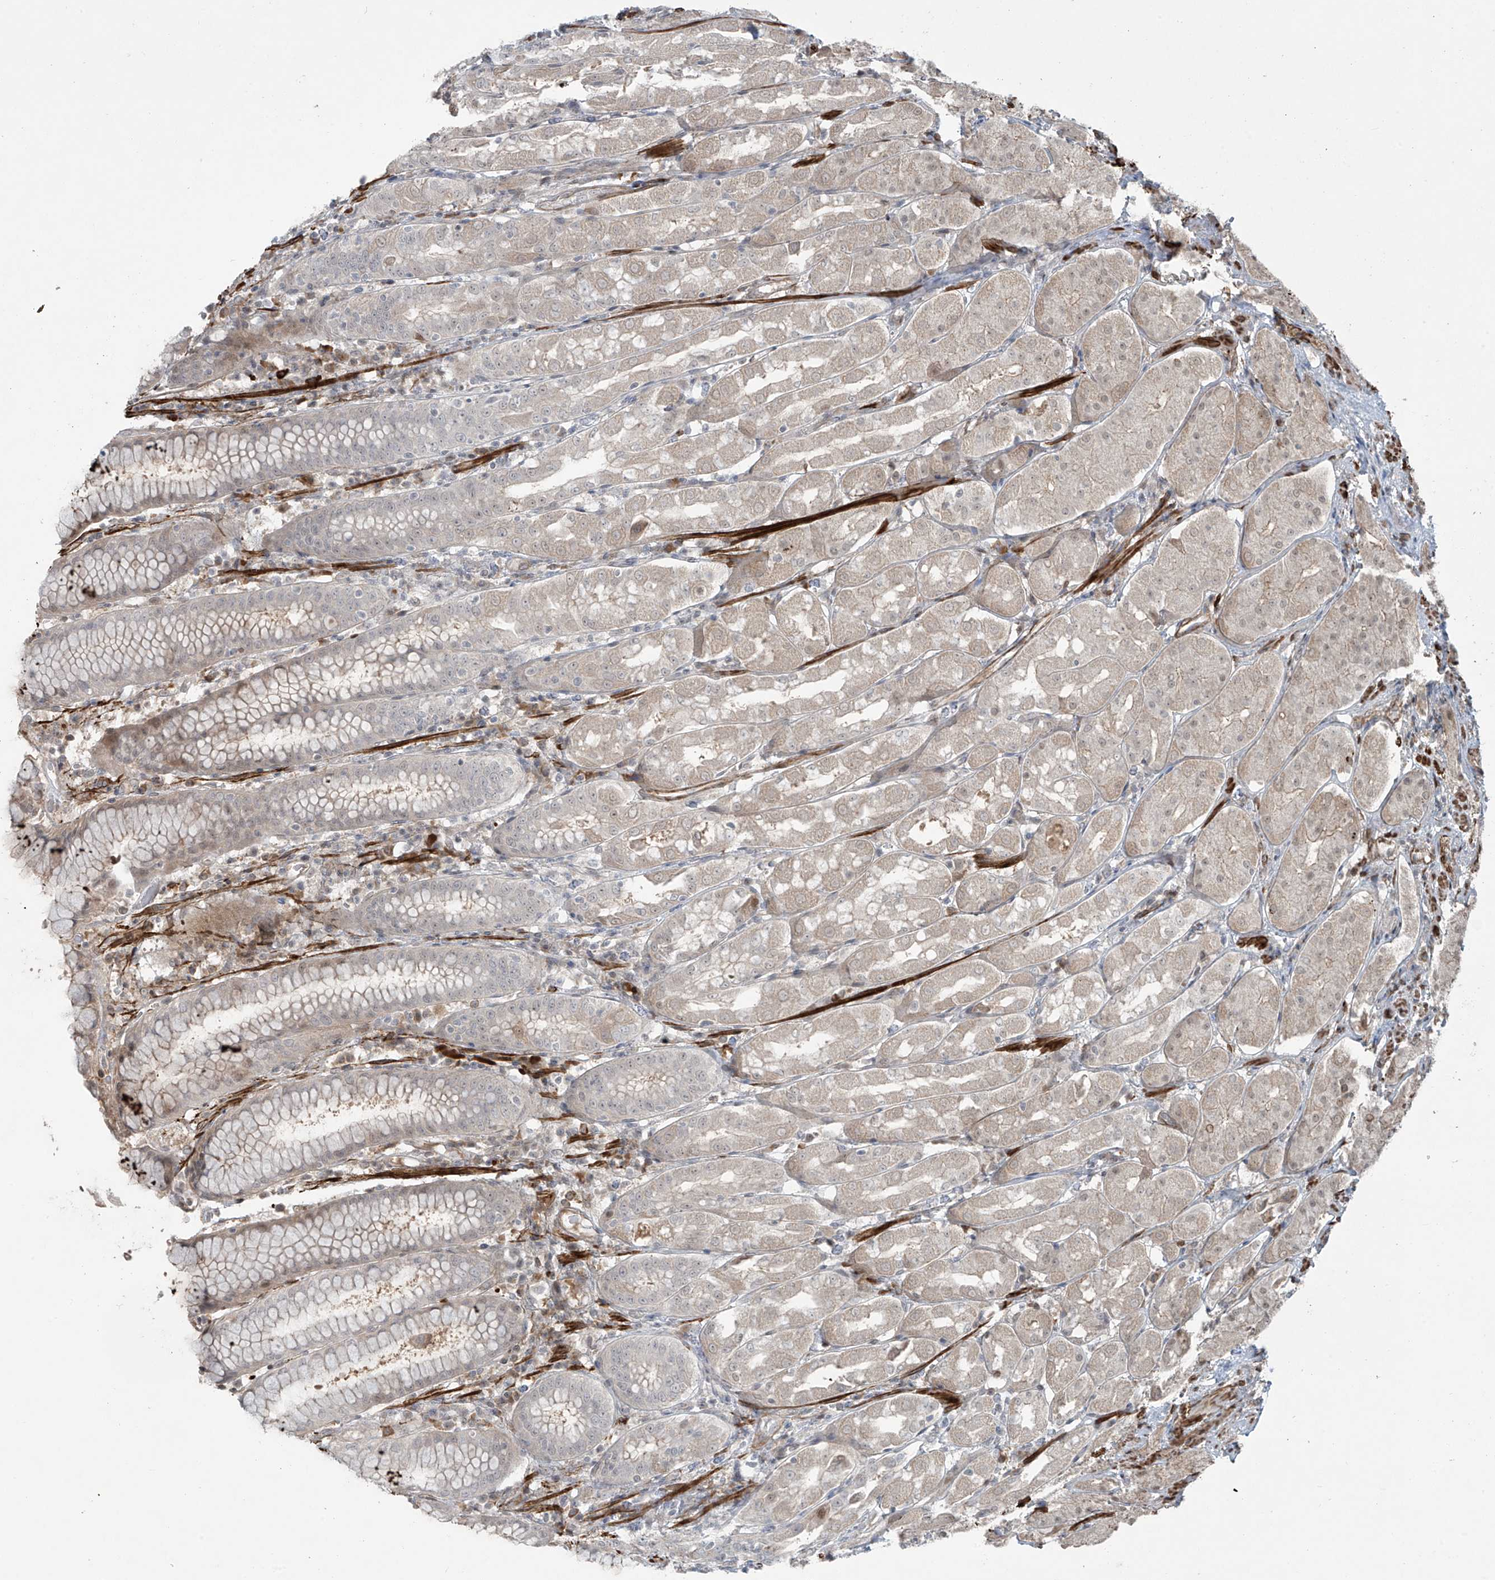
{"staining": {"intensity": "moderate", "quantity": "<25%", "location": "cytoplasmic/membranous,nuclear"}, "tissue": "stomach", "cell_type": "Glandular cells", "image_type": "normal", "snomed": [{"axis": "morphology", "description": "Normal tissue, NOS"}, {"axis": "topography", "description": "Stomach"}, {"axis": "topography", "description": "Stomach, lower"}], "caption": "A high-resolution histopathology image shows immunohistochemistry (IHC) staining of unremarkable stomach, which exhibits moderate cytoplasmic/membranous,nuclear expression in approximately <25% of glandular cells. Using DAB (brown) and hematoxylin (blue) stains, captured at high magnification using brightfield microscopy.", "gene": "RASGEF1A", "patient": {"sex": "female", "age": 56}}